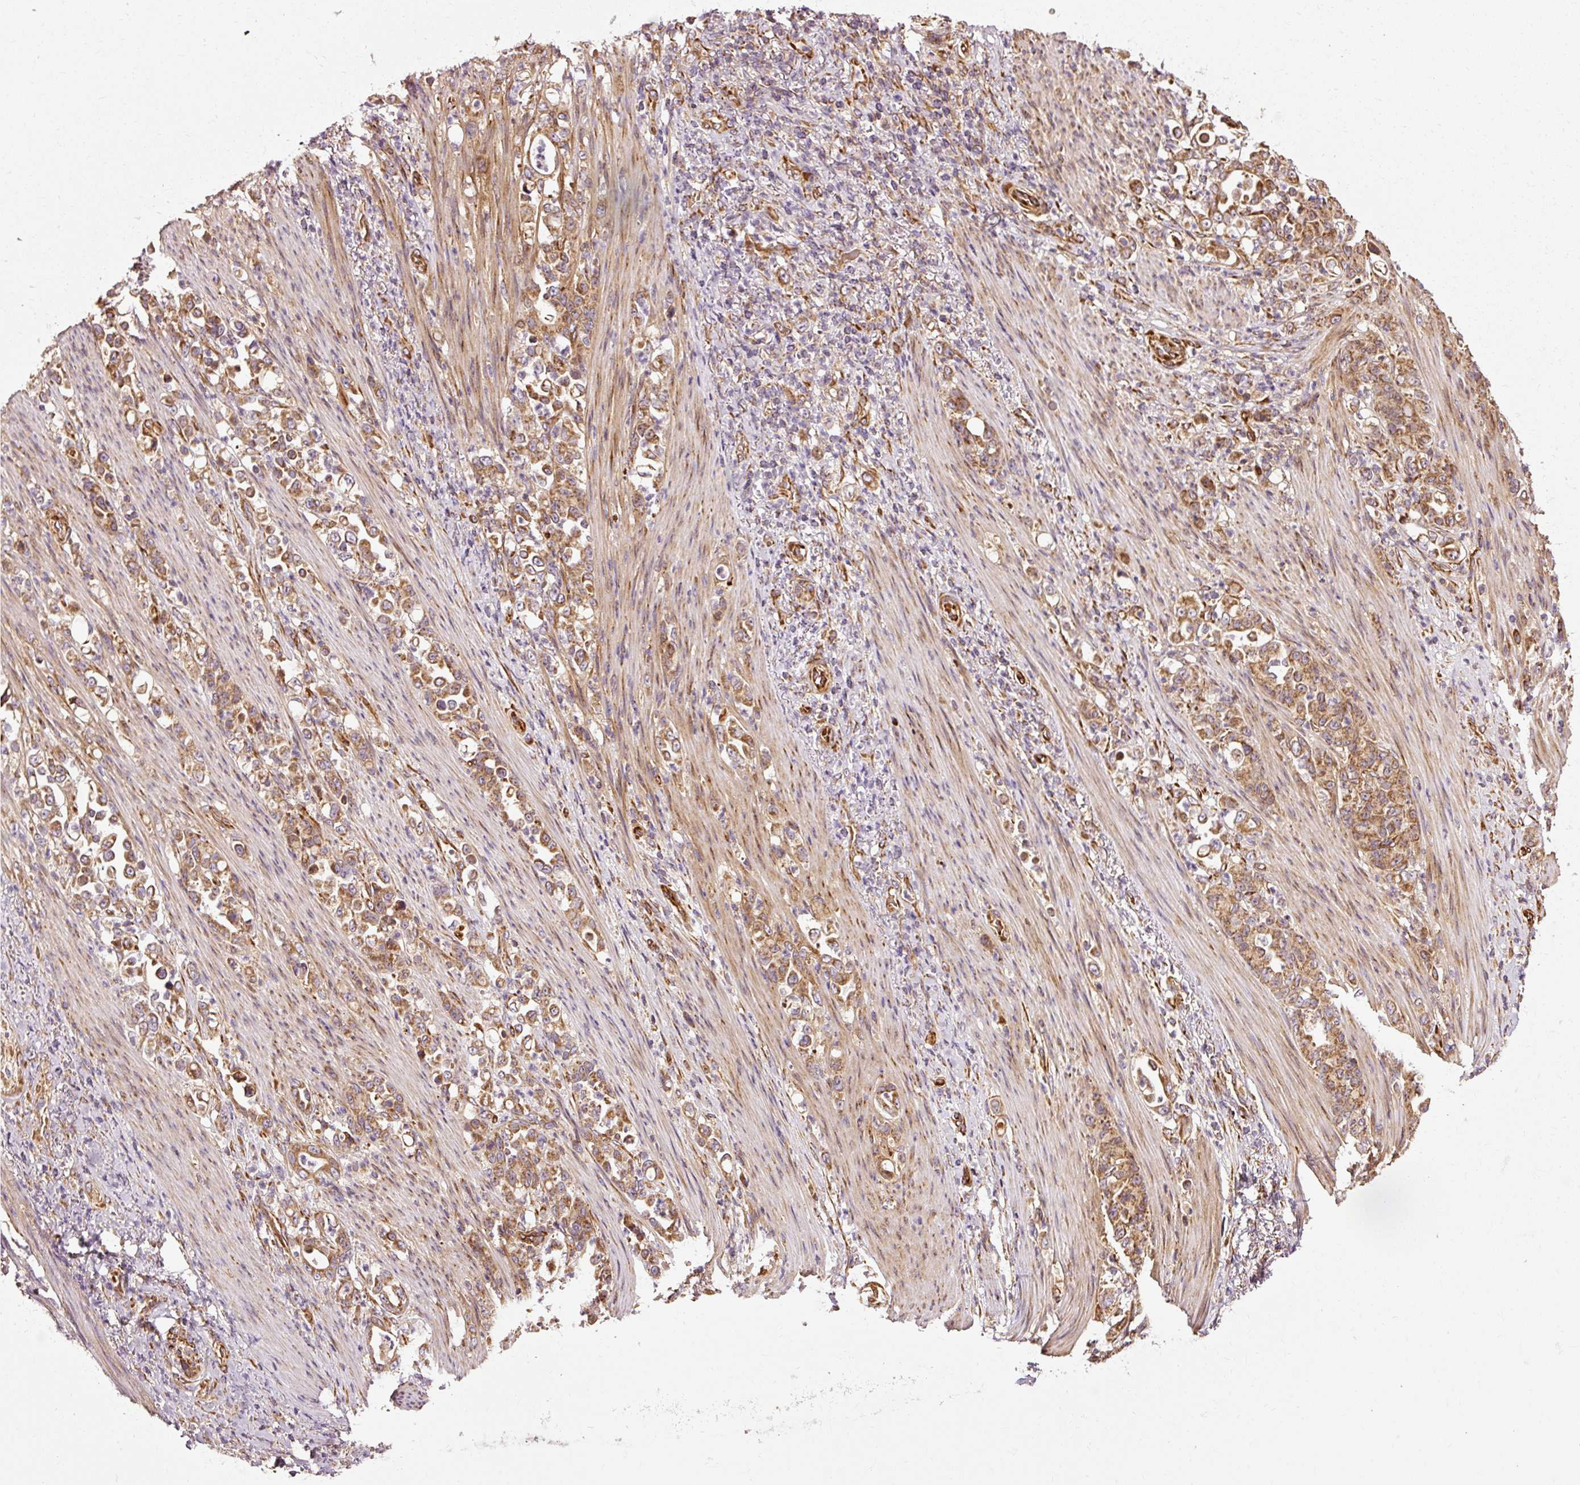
{"staining": {"intensity": "moderate", "quantity": ">75%", "location": "cytoplasmic/membranous"}, "tissue": "stomach cancer", "cell_type": "Tumor cells", "image_type": "cancer", "snomed": [{"axis": "morphology", "description": "Normal tissue, NOS"}, {"axis": "morphology", "description": "Adenocarcinoma, NOS"}, {"axis": "topography", "description": "Stomach"}], "caption": "Immunohistochemistry image of adenocarcinoma (stomach) stained for a protein (brown), which demonstrates medium levels of moderate cytoplasmic/membranous positivity in approximately >75% of tumor cells.", "gene": "ISCU", "patient": {"sex": "female", "age": 79}}